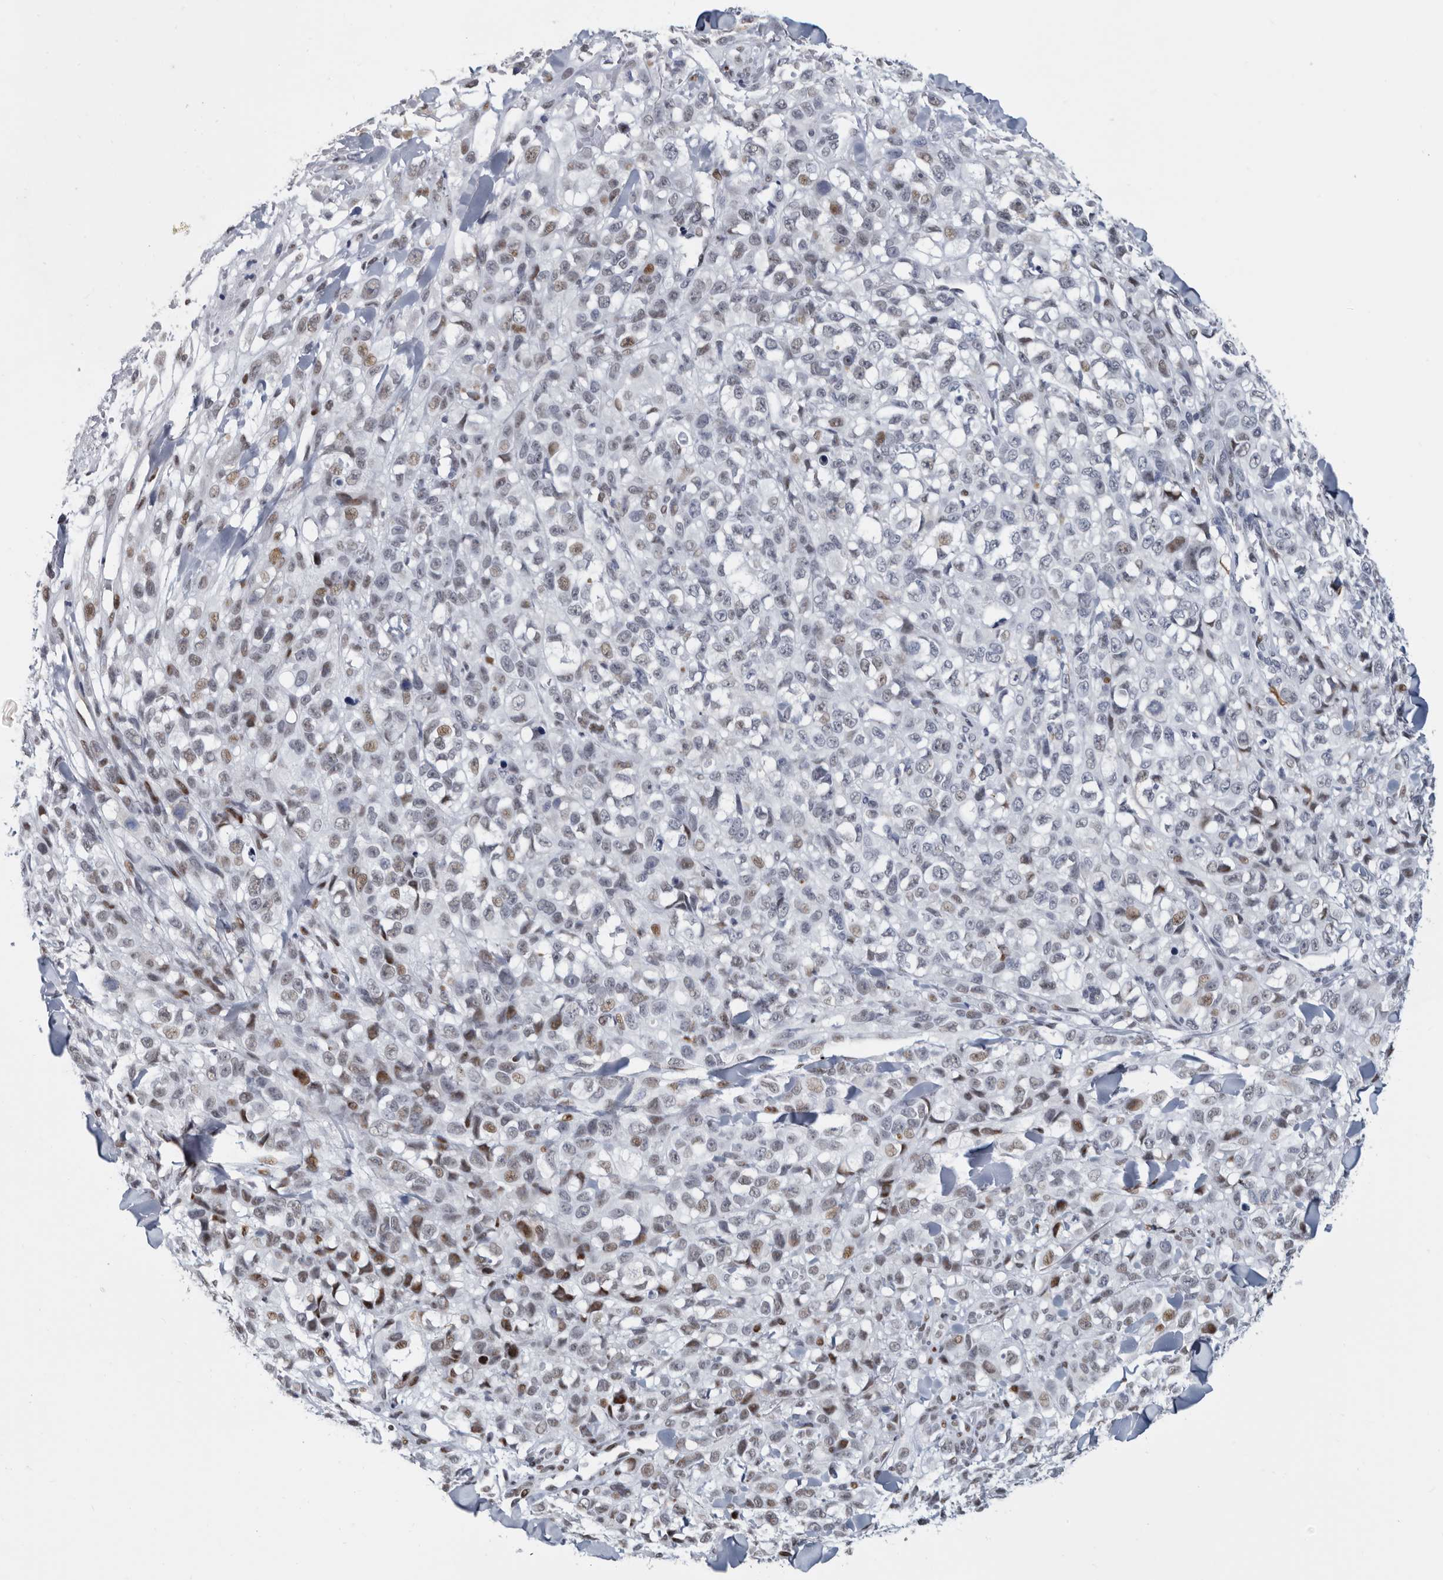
{"staining": {"intensity": "moderate", "quantity": "<25%", "location": "nuclear"}, "tissue": "melanoma", "cell_type": "Tumor cells", "image_type": "cancer", "snomed": [{"axis": "morphology", "description": "Malignant melanoma, Metastatic site"}, {"axis": "topography", "description": "Skin"}], "caption": "The photomicrograph shows a brown stain indicating the presence of a protein in the nuclear of tumor cells in melanoma.", "gene": "WRAP73", "patient": {"sex": "female", "age": 72}}